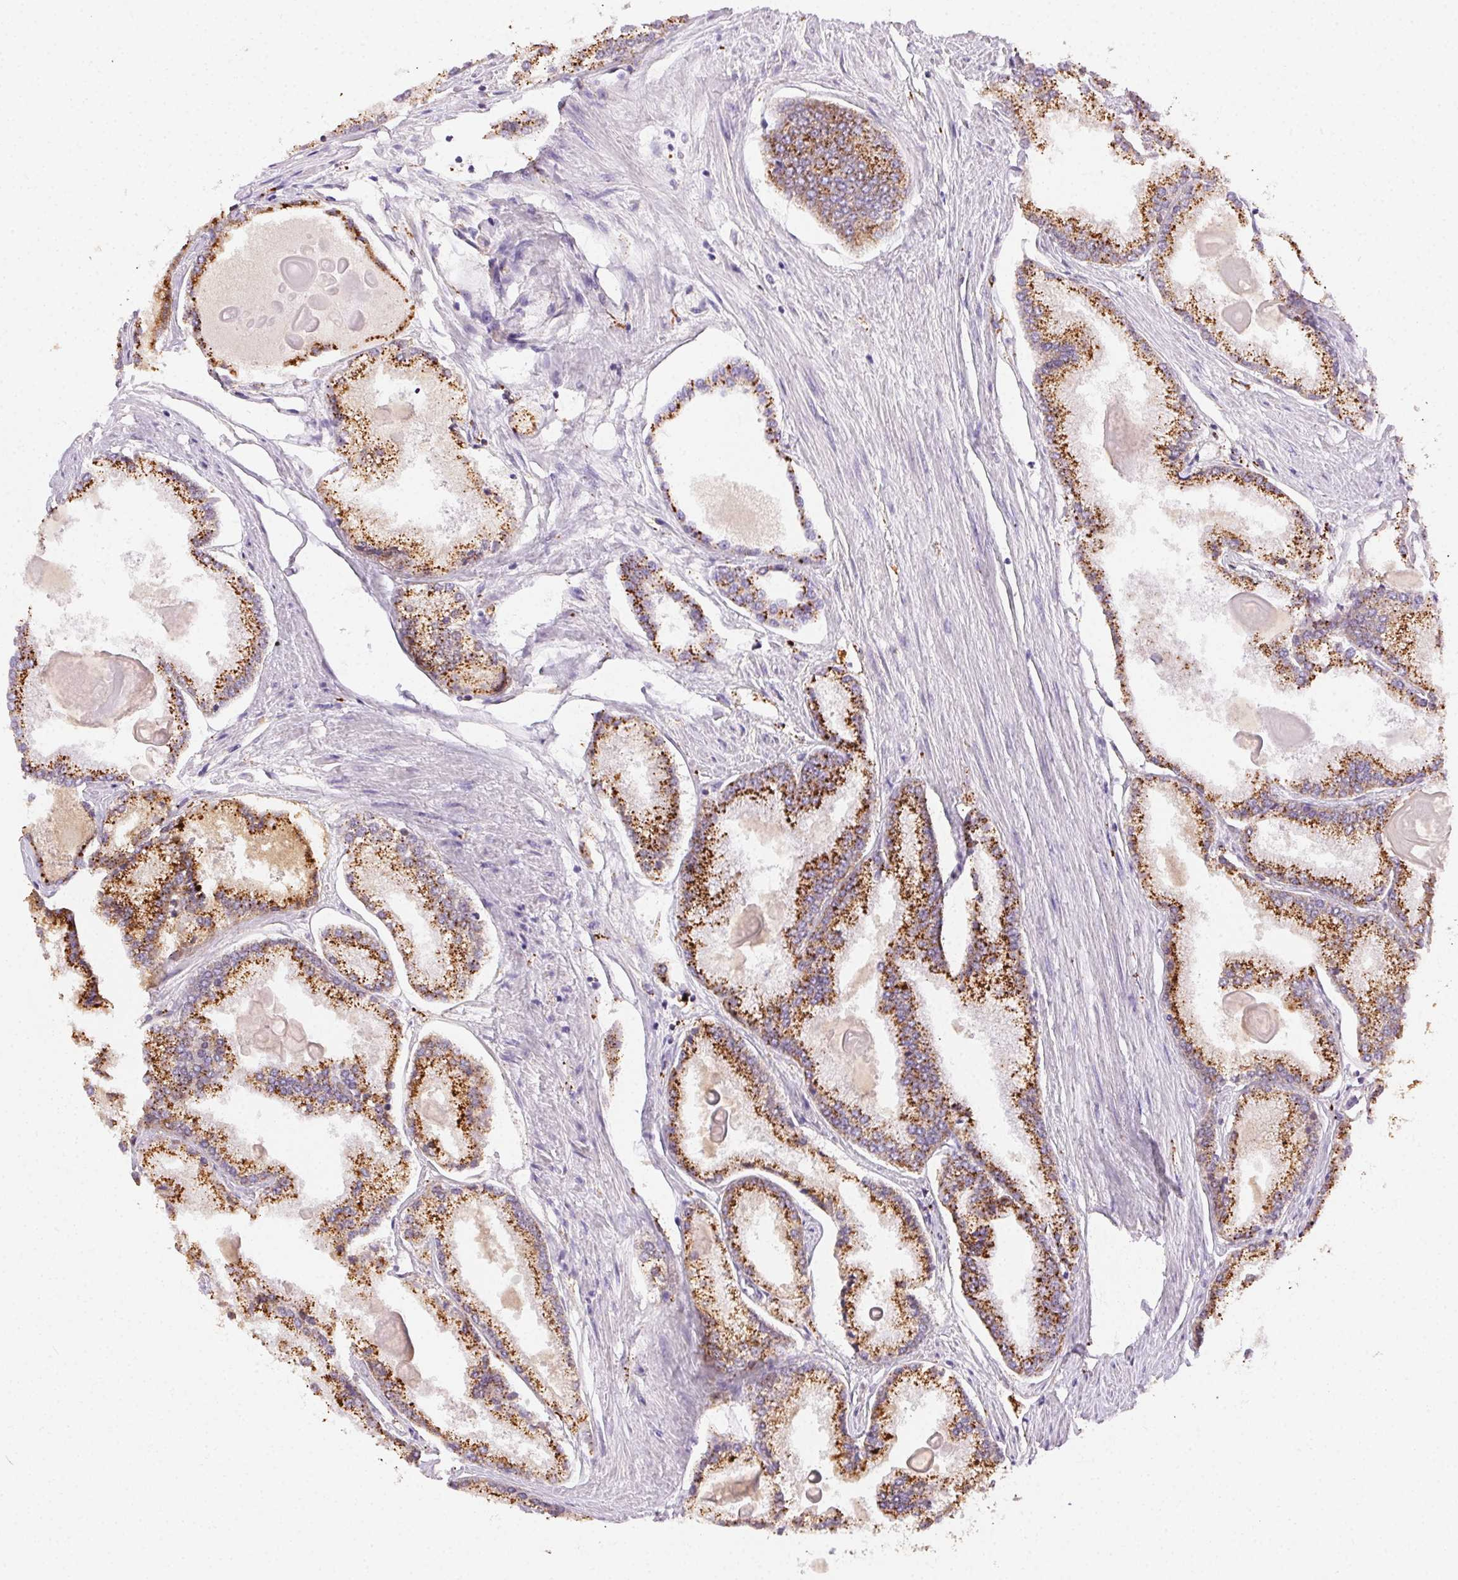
{"staining": {"intensity": "strong", "quantity": ">75%", "location": "cytoplasmic/membranous"}, "tissue": "prostate cancer", "cell_type": "Tumor cells", "image_type": "cancer", "snomed": [{"axis": "morphology", "description": "Adenocarcinoma, High grade"}, {"axis": "topography", "description": "Prostate"}], "caption": "High-power microscopy captured an immunohistochemistry histopathology image of prostate adenocarcinoma (high-grade), revealing strong cytoplasmic/membranous expression in approximately >75% of tumor cells.", "gene": "SCPEP1", "patient": {"sex": "male", "age": 68}}